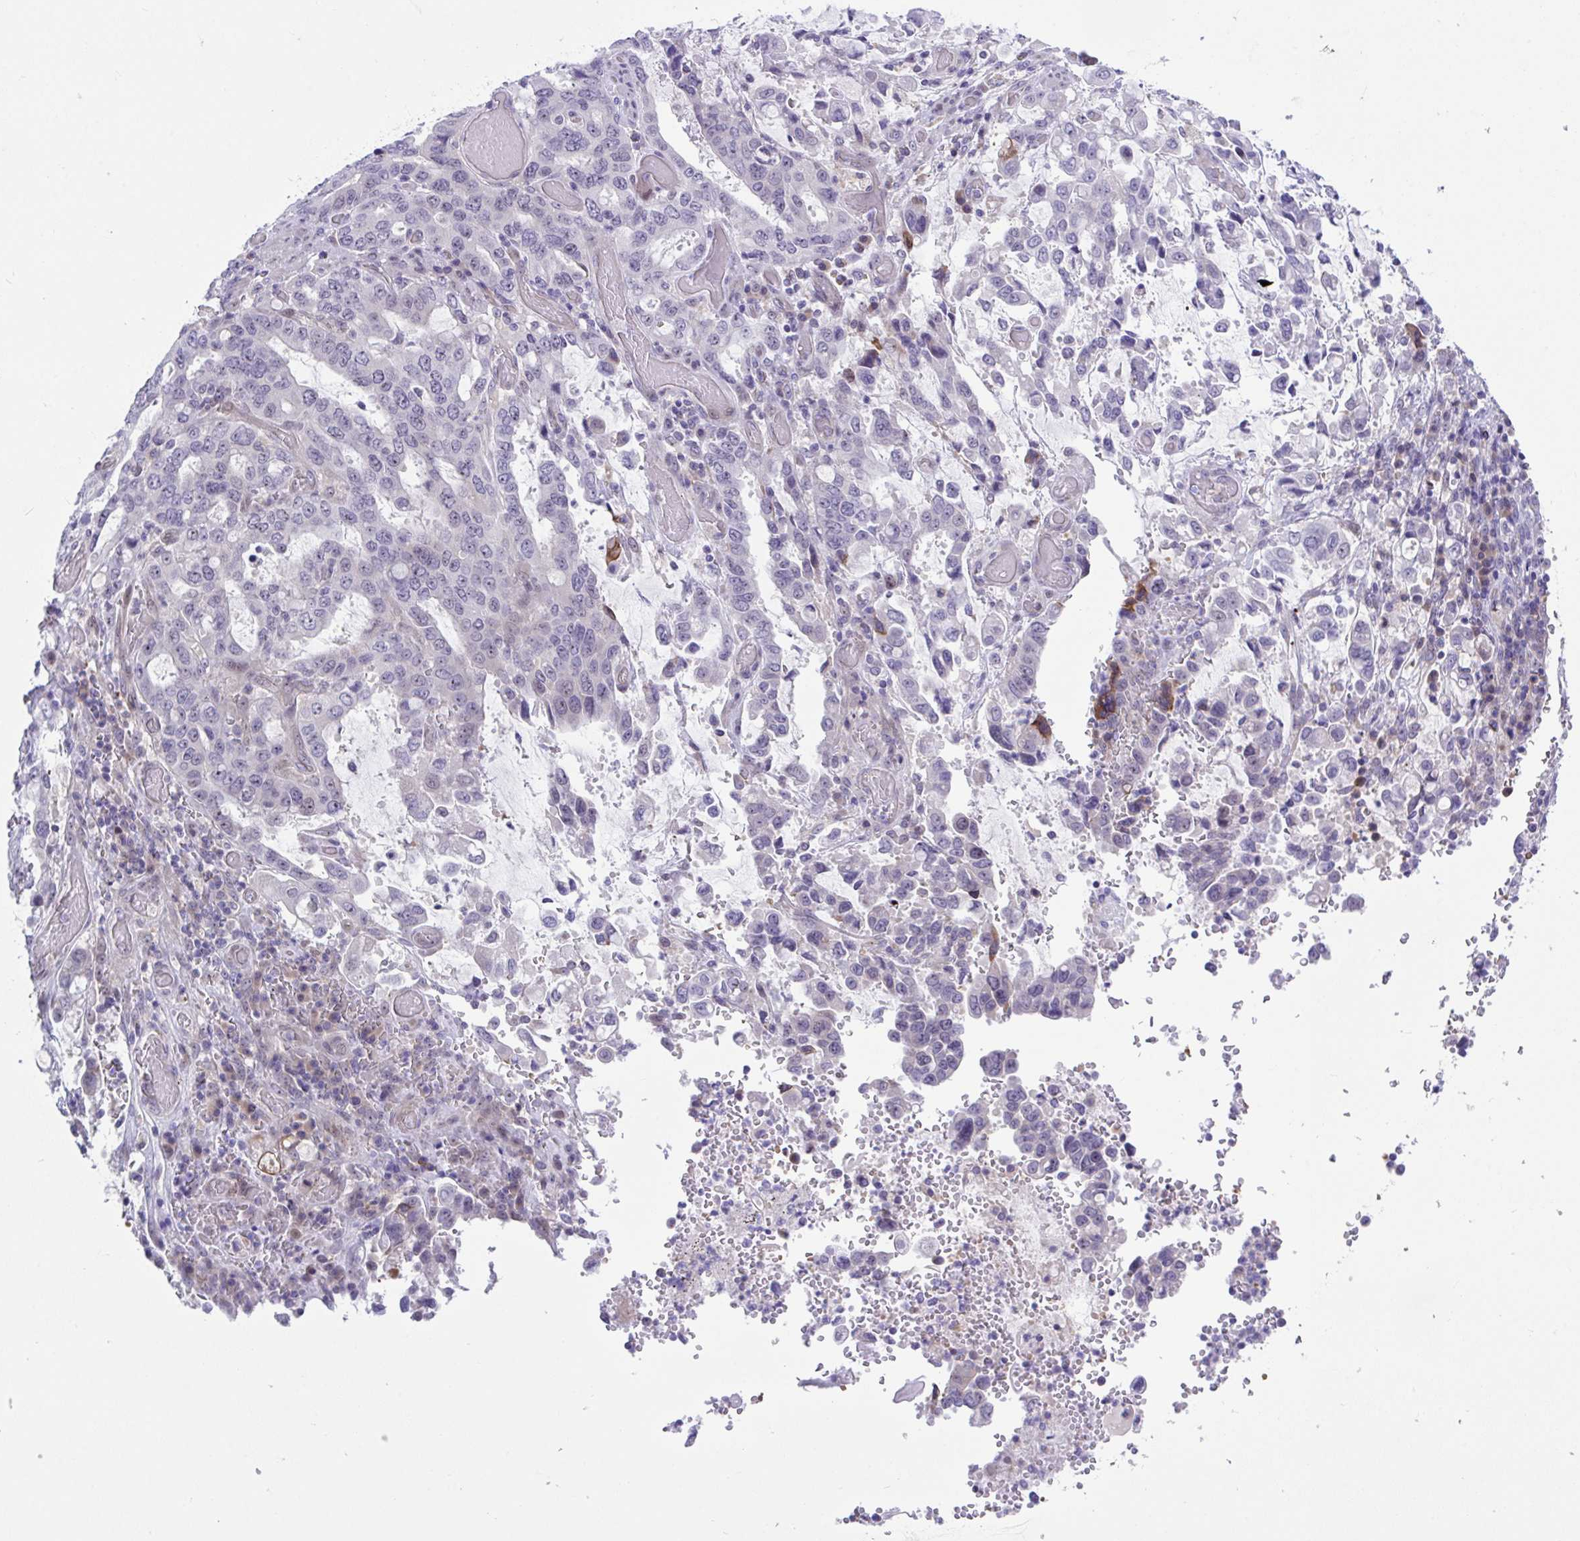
{"staining": {"intensity": "negative", "quantity": "none", "location": "none"}, "tissue": "stomach cancer", "cell_type": "Tumor cells", "image_type": "cancer", "snomed": [{"axis": "morphology", "description": "Adenocarcinoma, NOS"}, {"axis": "topography", "description": "Stomach, upper"}, {"axis": "topography", "description": "Stomach"}], "caption": "DAB (3,3'-diaminobenzidine) immunohistochemical staining of stomach cancer displays no significant positivity in tumor cells.", "gene": "CENPQ", "patient": {"sex": "male", "age": 62}}